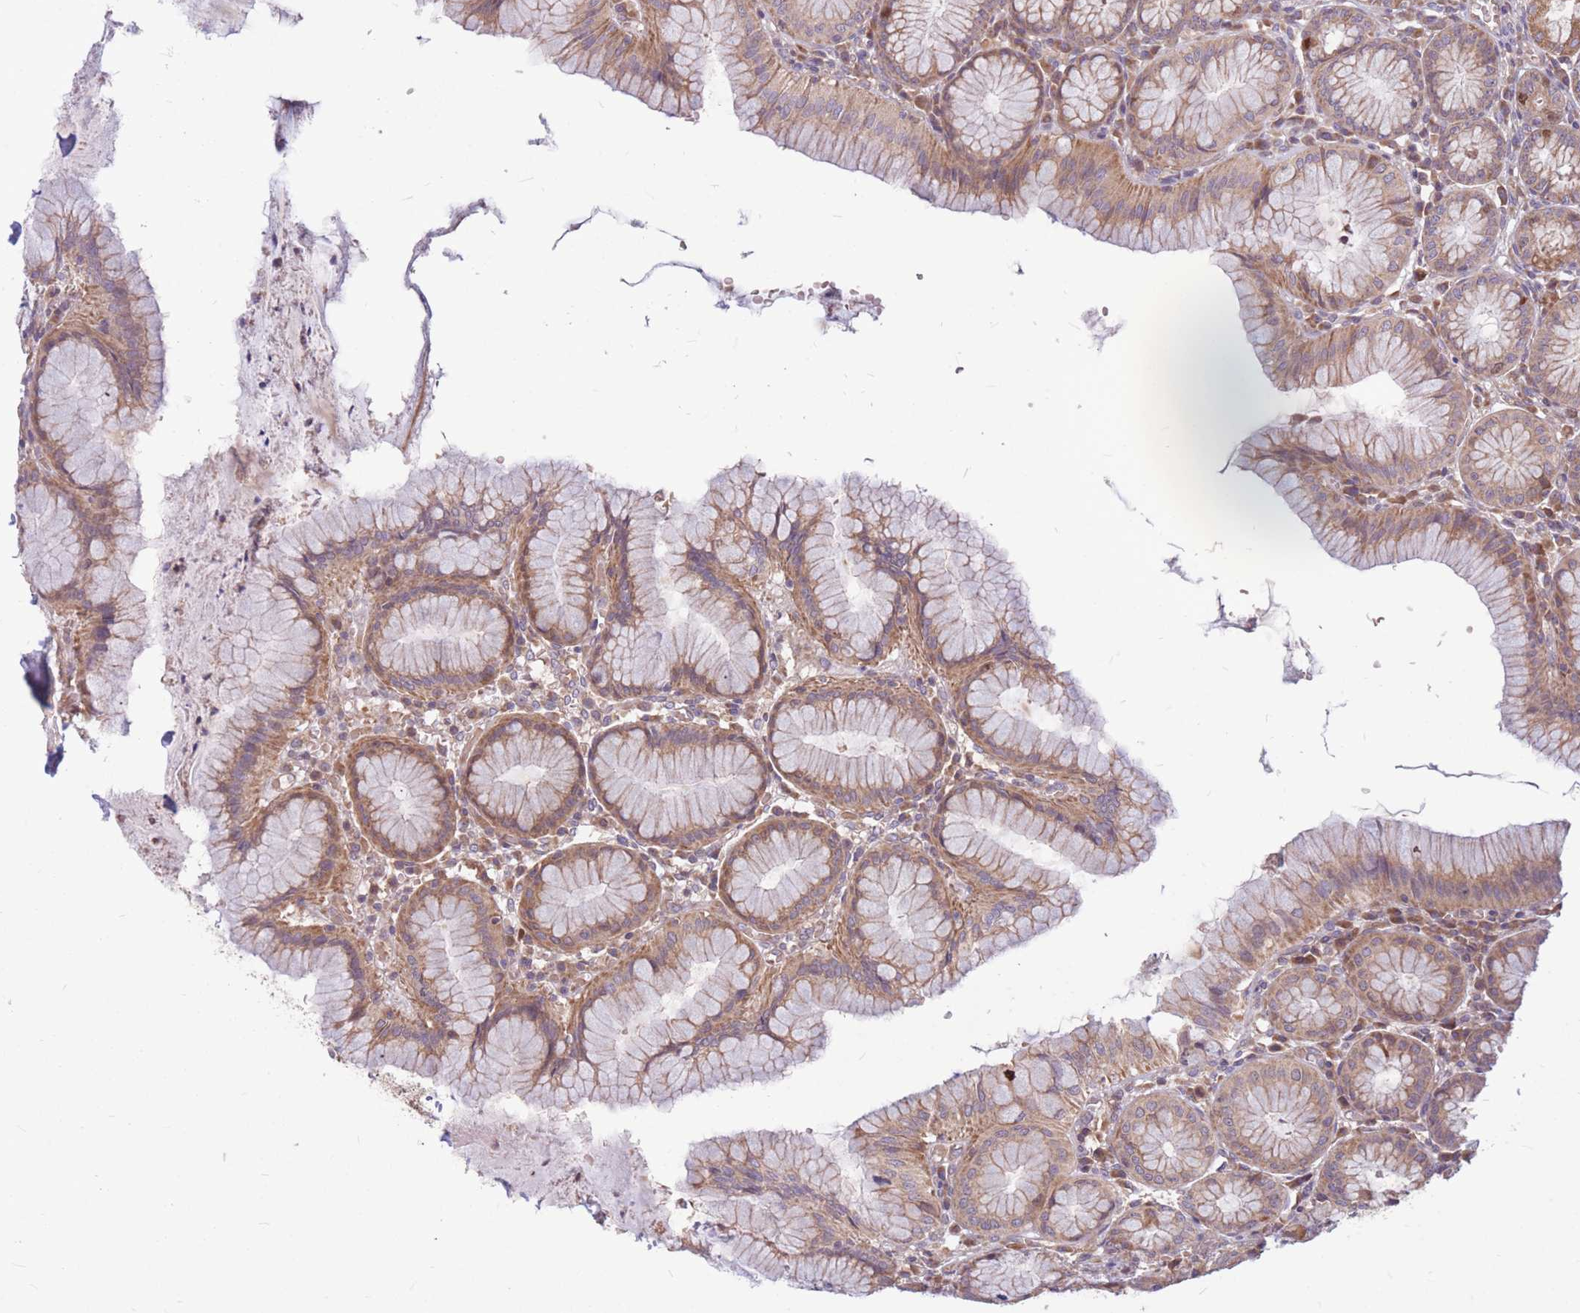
{"staining": {"intensity": "moderate", "quantity": ">75%", "location": "cytoplasmic/membranous,nuclear"}, "tissue": "stomach", "cell_type": "Glandular cells", "image_type": "normal", "snomed": [{"axis": "morphology", "description": "Normal tissue, NOS"}, {"axis": "topography", "description": "Stomach"}], "caption": "The photomicrograph shows immunohistochemical staining of unremarkable stomach. There is moderate cytoplasmic/membranous,nuclear staining is identified in approximately >75% of glandular cells. The protein is shown in brown color, while the nuclei are stained blue.", "gene": "GMNN", "patient": {"sex": "male", "age": 55}}